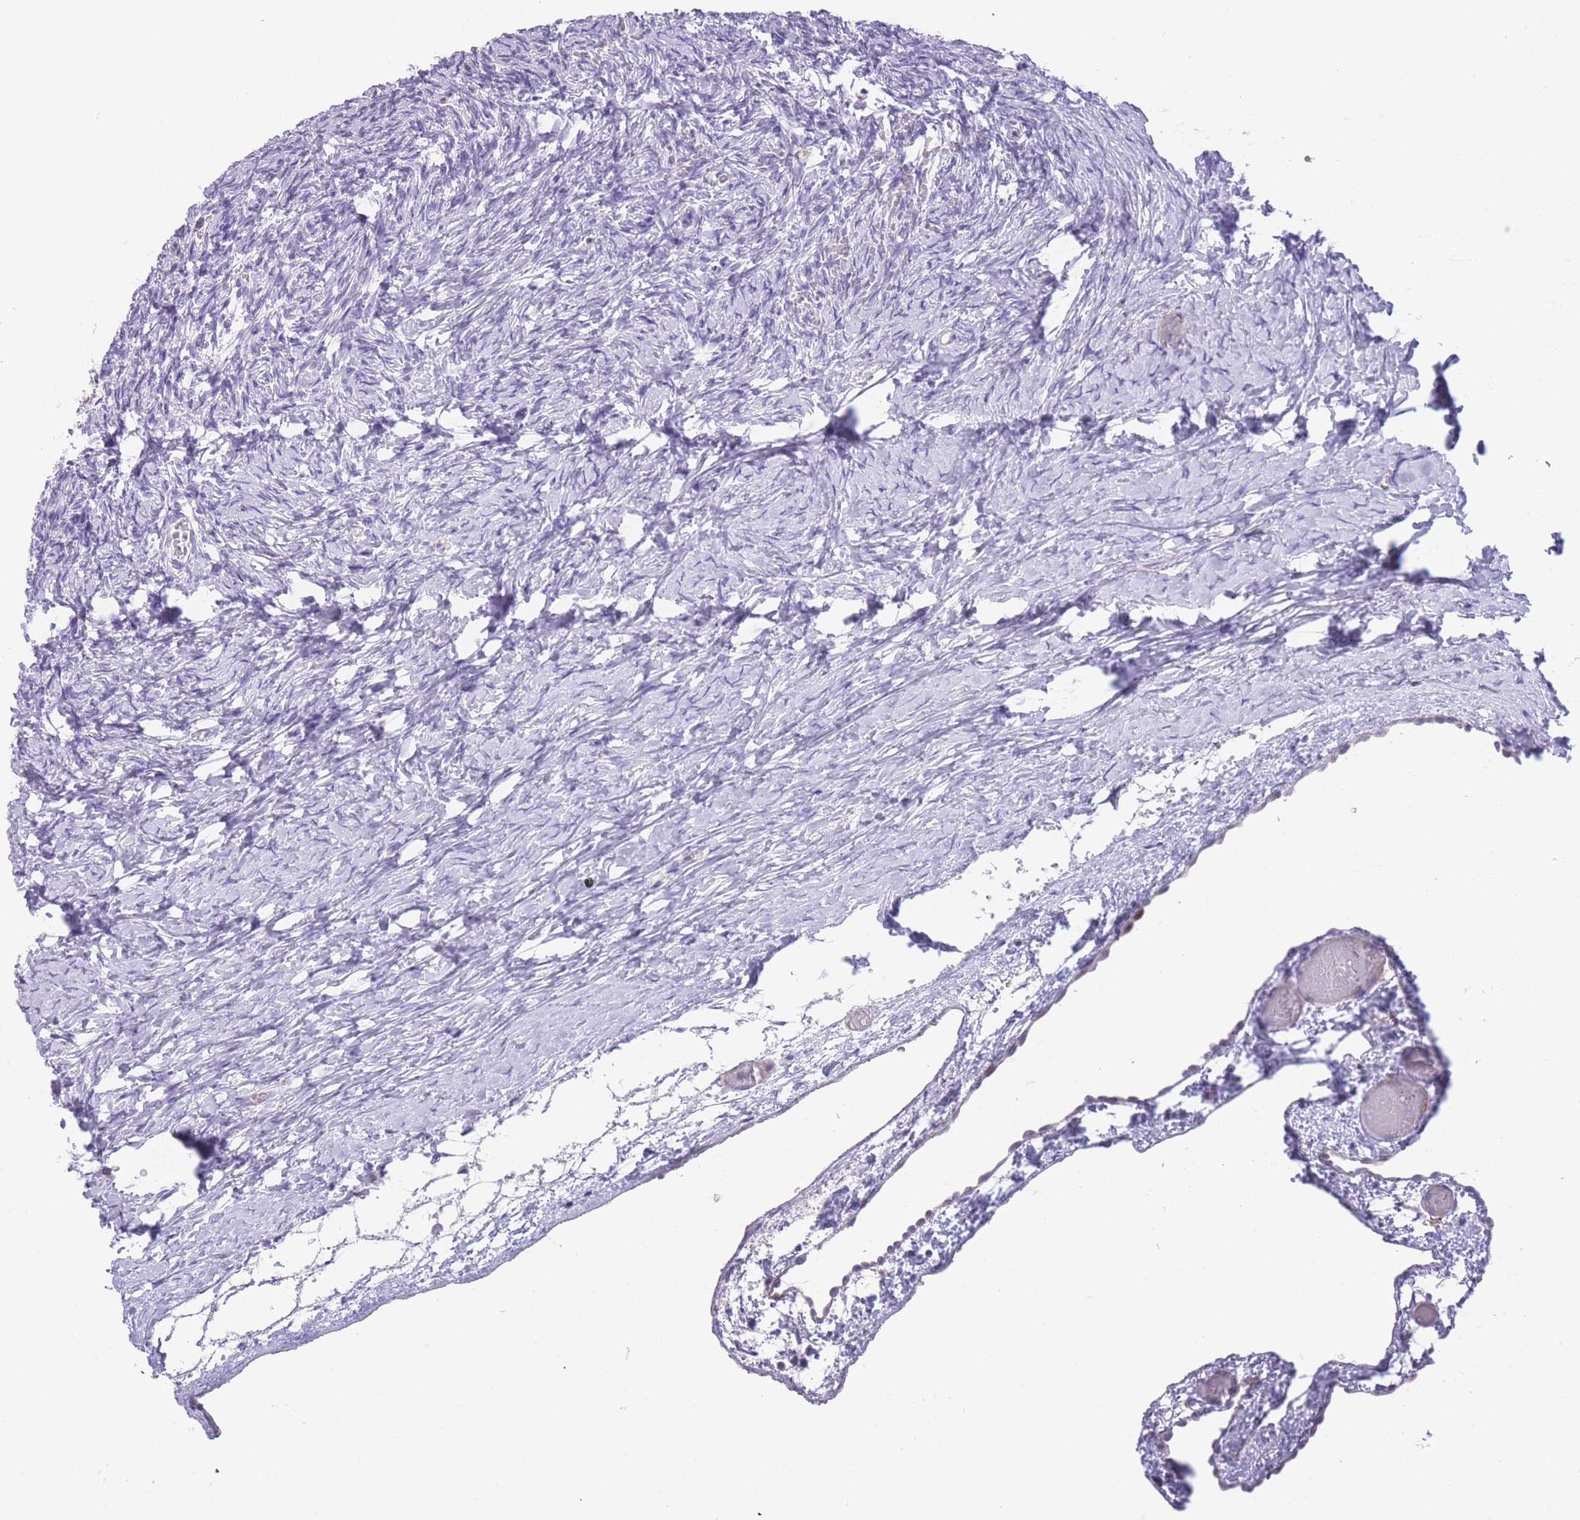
{"staining": {"intensity": "negative", "quantity": "none", "location": "none"}, "tissue": "ovary", "cell_type": "Ovarian stroma cells", "image_type": "normal", "snomed": [{"axis": "morphology", "description": "Normal tissue, NOS"}, {"axis": "topography", "description": "Ovary"}], "caption": "IHC of benign human ovary shows no positivity in ovarian stroma cells. The staining is performed using DAB brown chromogen with nuclei counter-stained in using hematoxylin.", "gene": "IMPG1", "patient": {"sex": "female", "age": 39}}